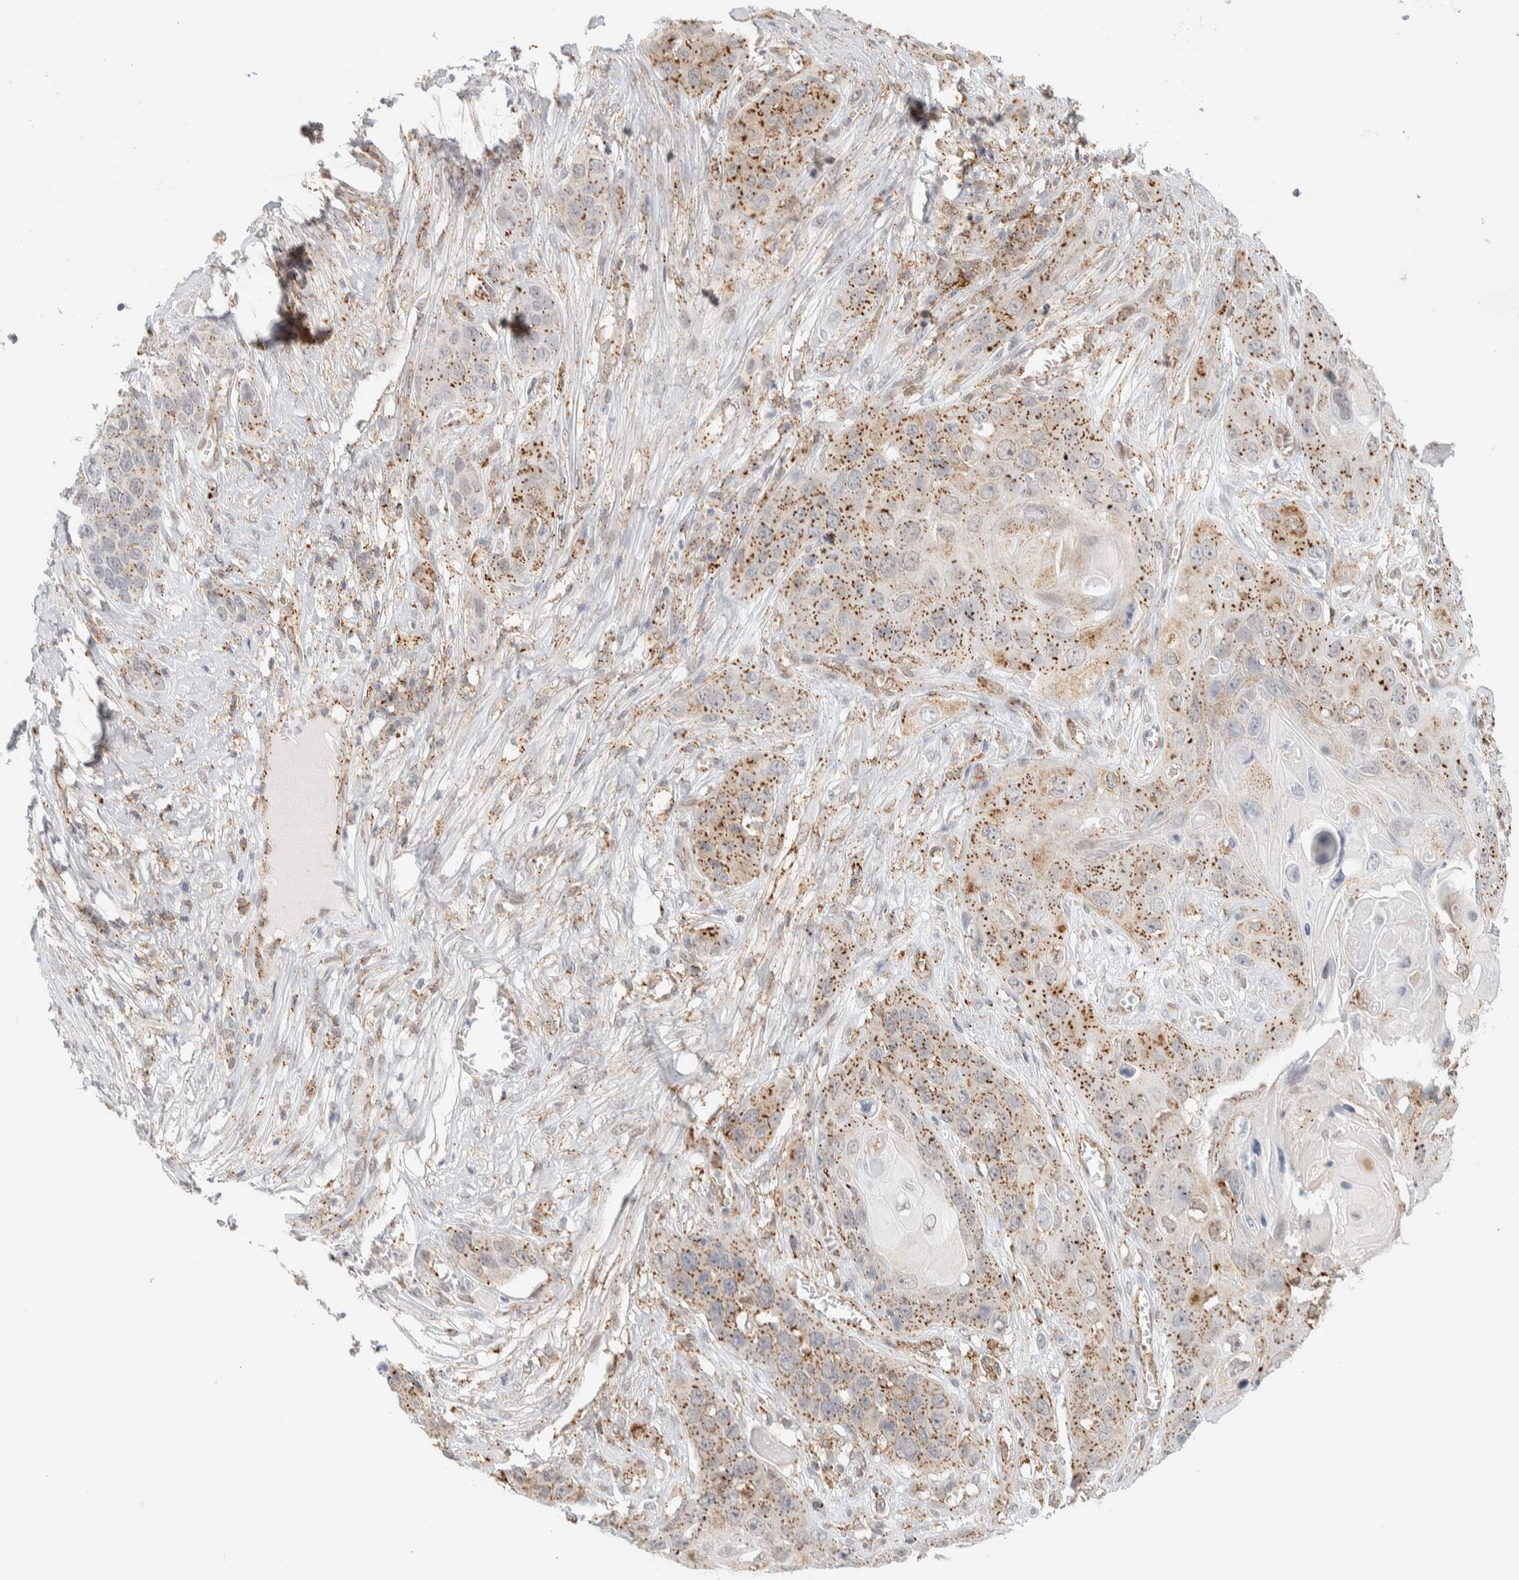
{"staining": {"intensity": "weak", "quantity": ">75%", "location": "cytoplasmic/membranous"}, "tissue": "skin cancer", "cell_type": "Tumor cells", "image_type": "cancer", "snomed": [{"axis": "morphology", "description": "Squamous cell carcinoma, NOS"}, {"axis": "topography", "description": "Skin"}], "caption": "There is low levels of weak cytoplasmic/membranous expression in tumor cells of skin cancer (squamous cell carcinoma), as demonstrated by immunohistochemical staining (brown color).", "gene": "CDH17", "patient": {"sex": "male", "age": 55}}